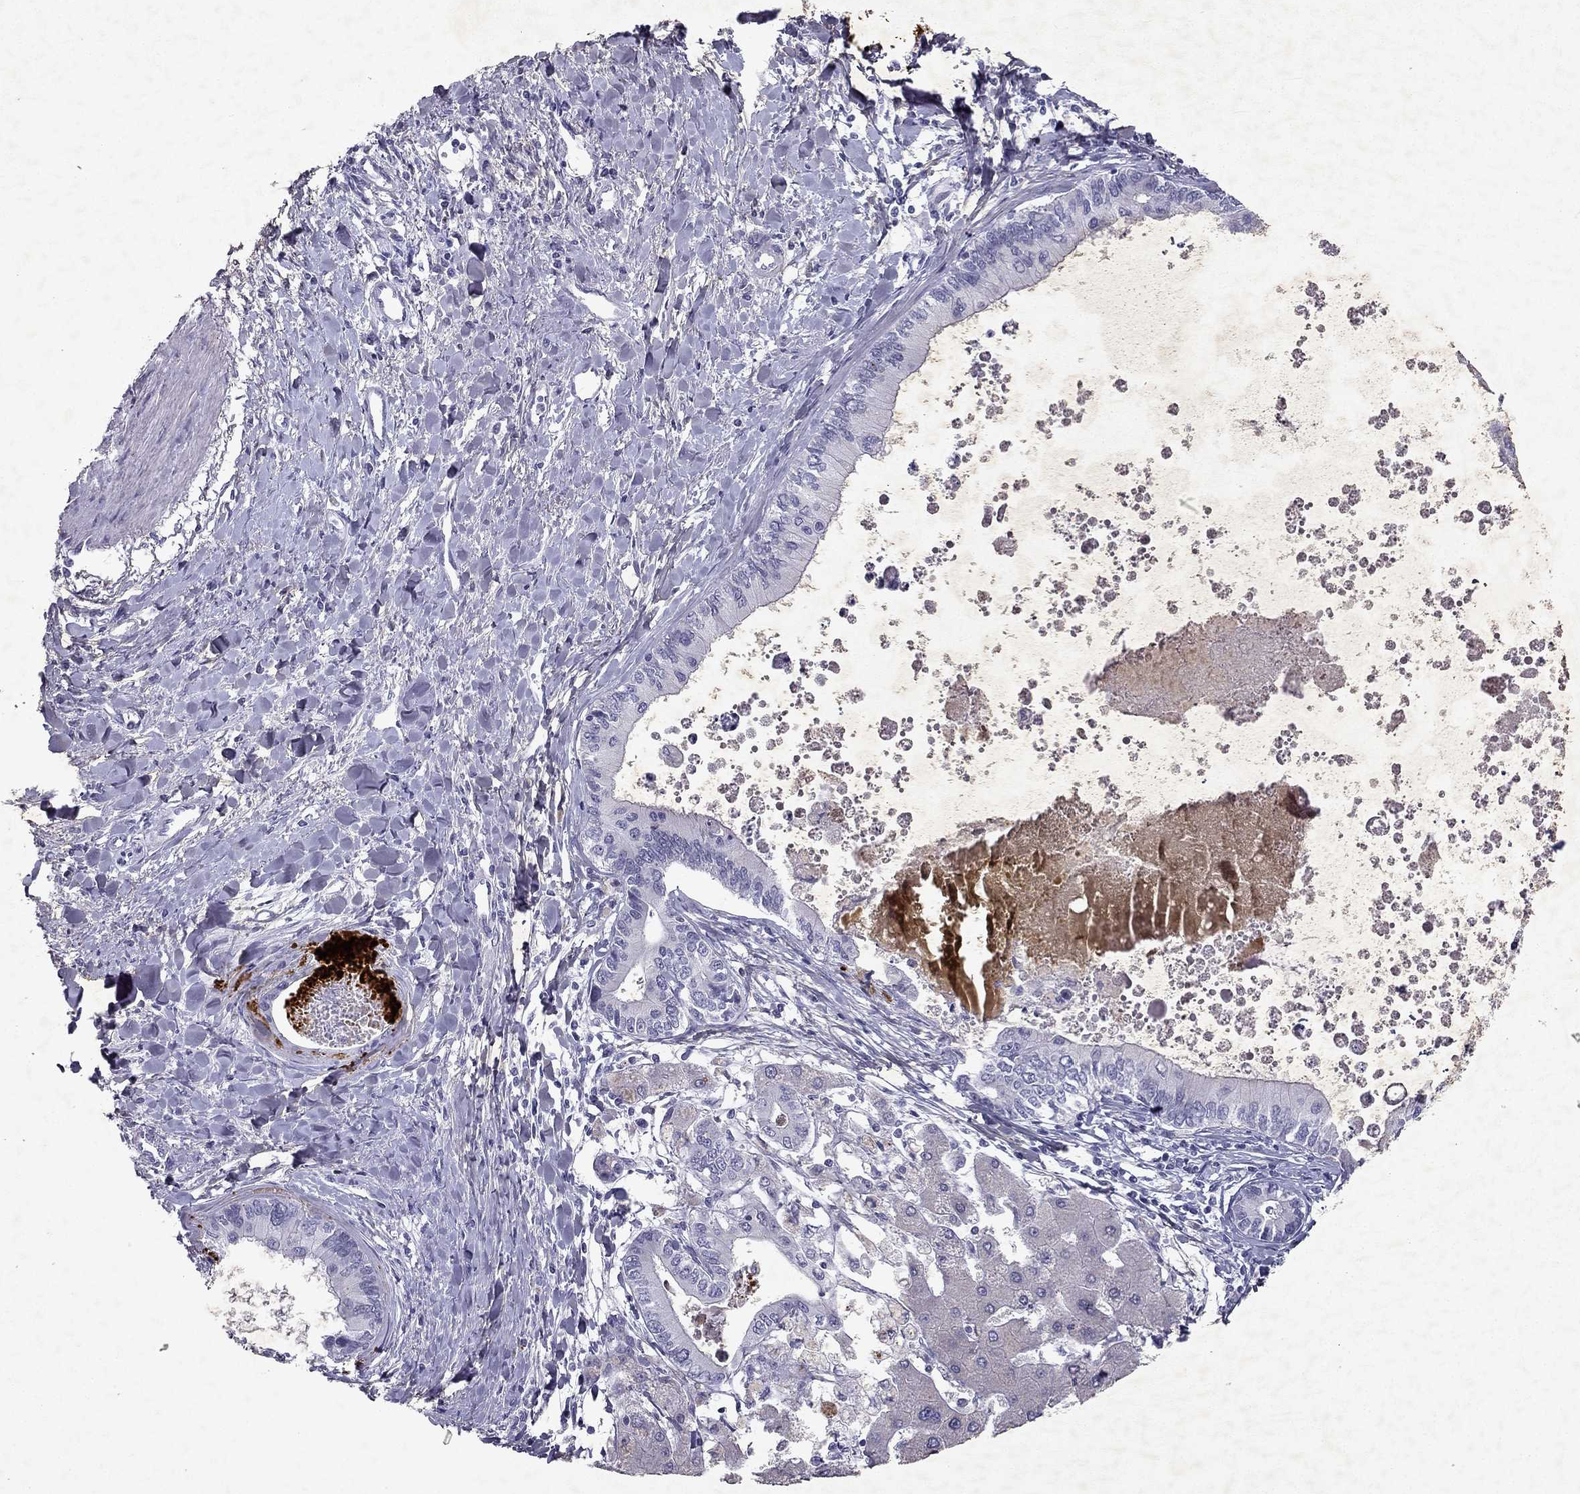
{"staining": {"intensity": "negative", "quantity": "none", "location": "none"}, "tissue": "liver cancer", "cell_type": "Tumor cells", "image_type": "cancer", "snomed": [{"axis": "morphology", "description": "Cholangiocarcinoma"}, {"axis": "topography", "description": "Liver"}], "caption": "Image shows no protein expression in tumor cells of liver cancer tissue.", "gene": "SLC6A4", "patient": {"sex": "male", "age": 66}}